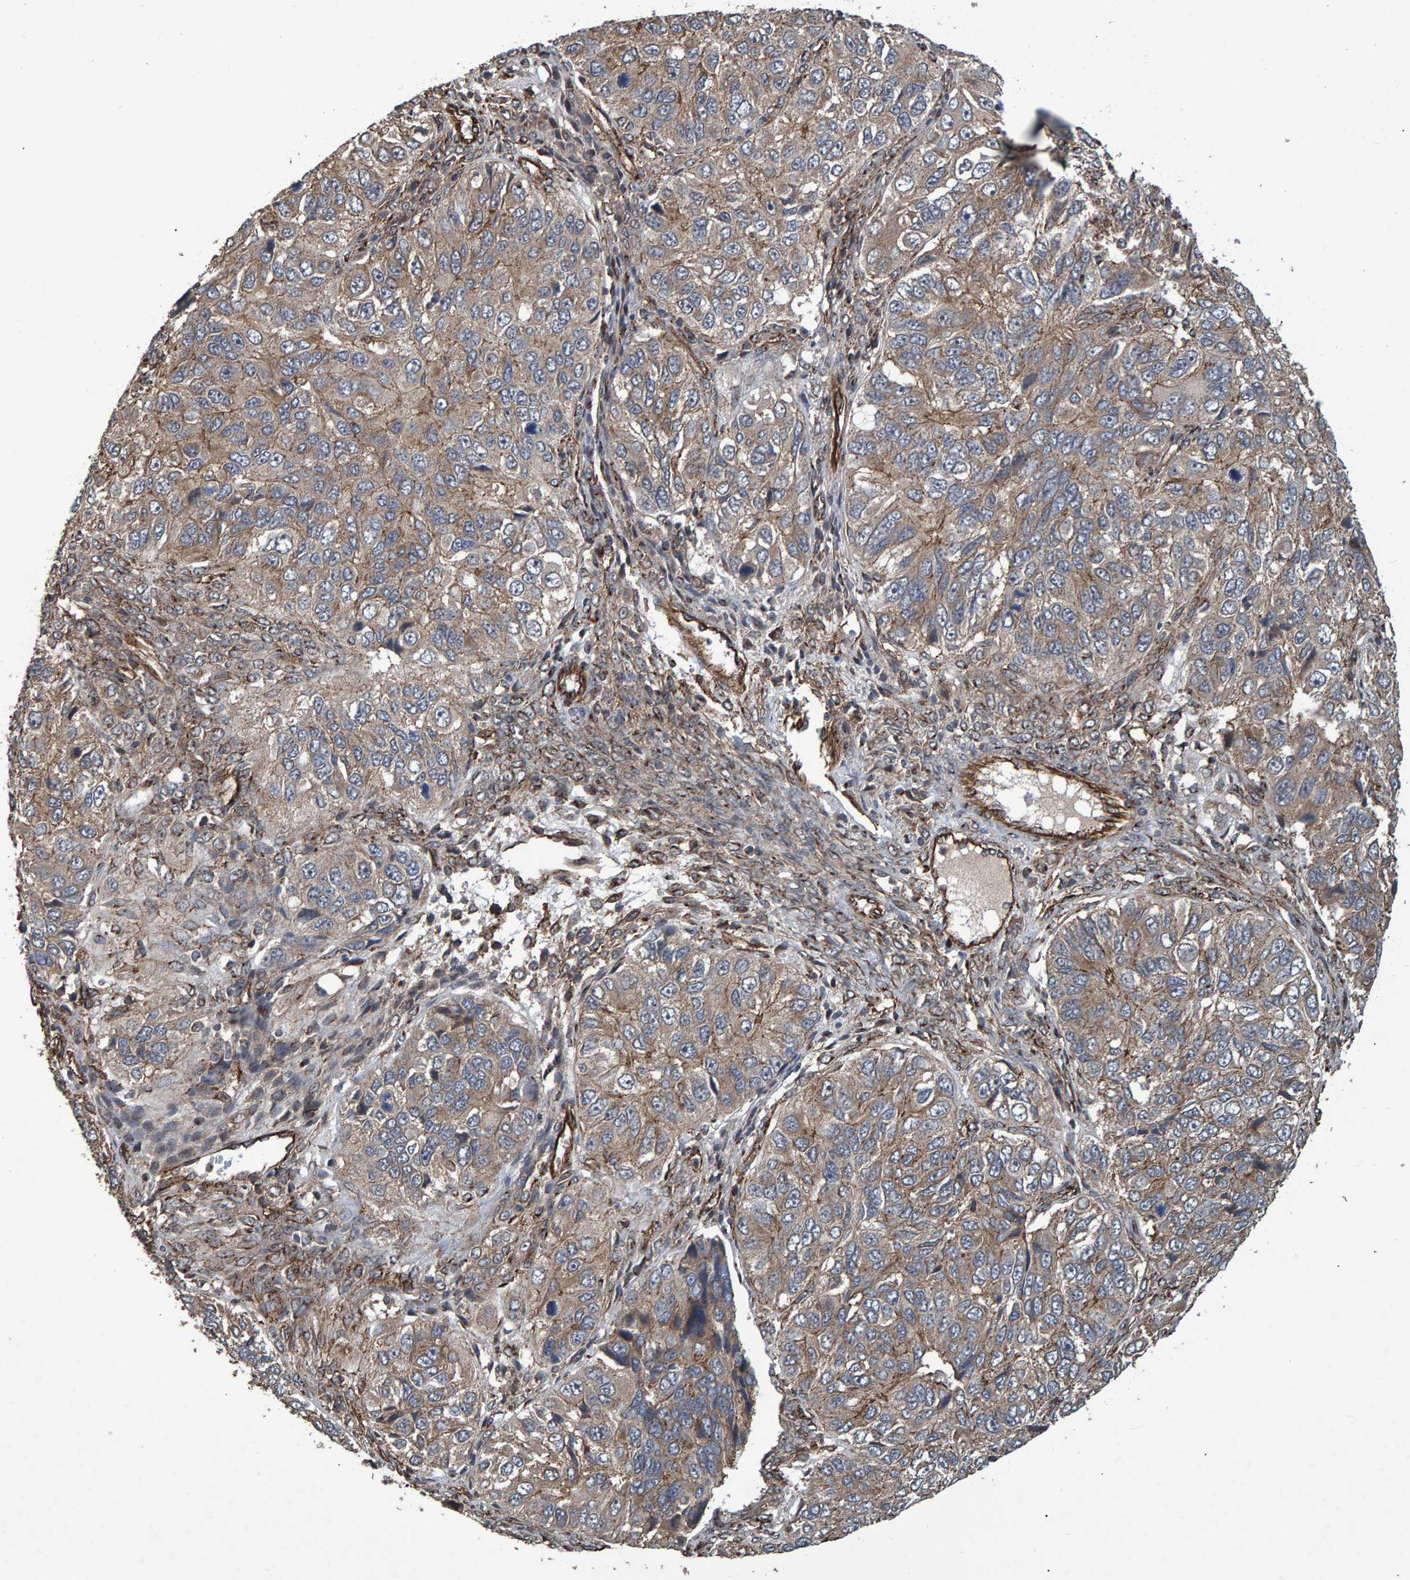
{"staining": {"intensity": "weak", "quantity": ">75%", "location": "cytoplasmic/membranous"}, "tissue": "ovarian cancer", "cell_type": "Tumor cells", "image_type": "cancer", "snomed": [{"axis": "morphology", "description": "Carcinoma, endometroid"}, {"axis": "topography", "description": "Ovary"}], "caption": "Brown immunohistochemical staining in human ovarian endometroid carcinoma displays weak cytoplasmic/membranous staining in about >75% of tumor cells. (DAB IHC, brown staining for protein, blue staining for nuclei).", "gene": "TRIM68", "patient": {"sex": "female", "age": 51}}